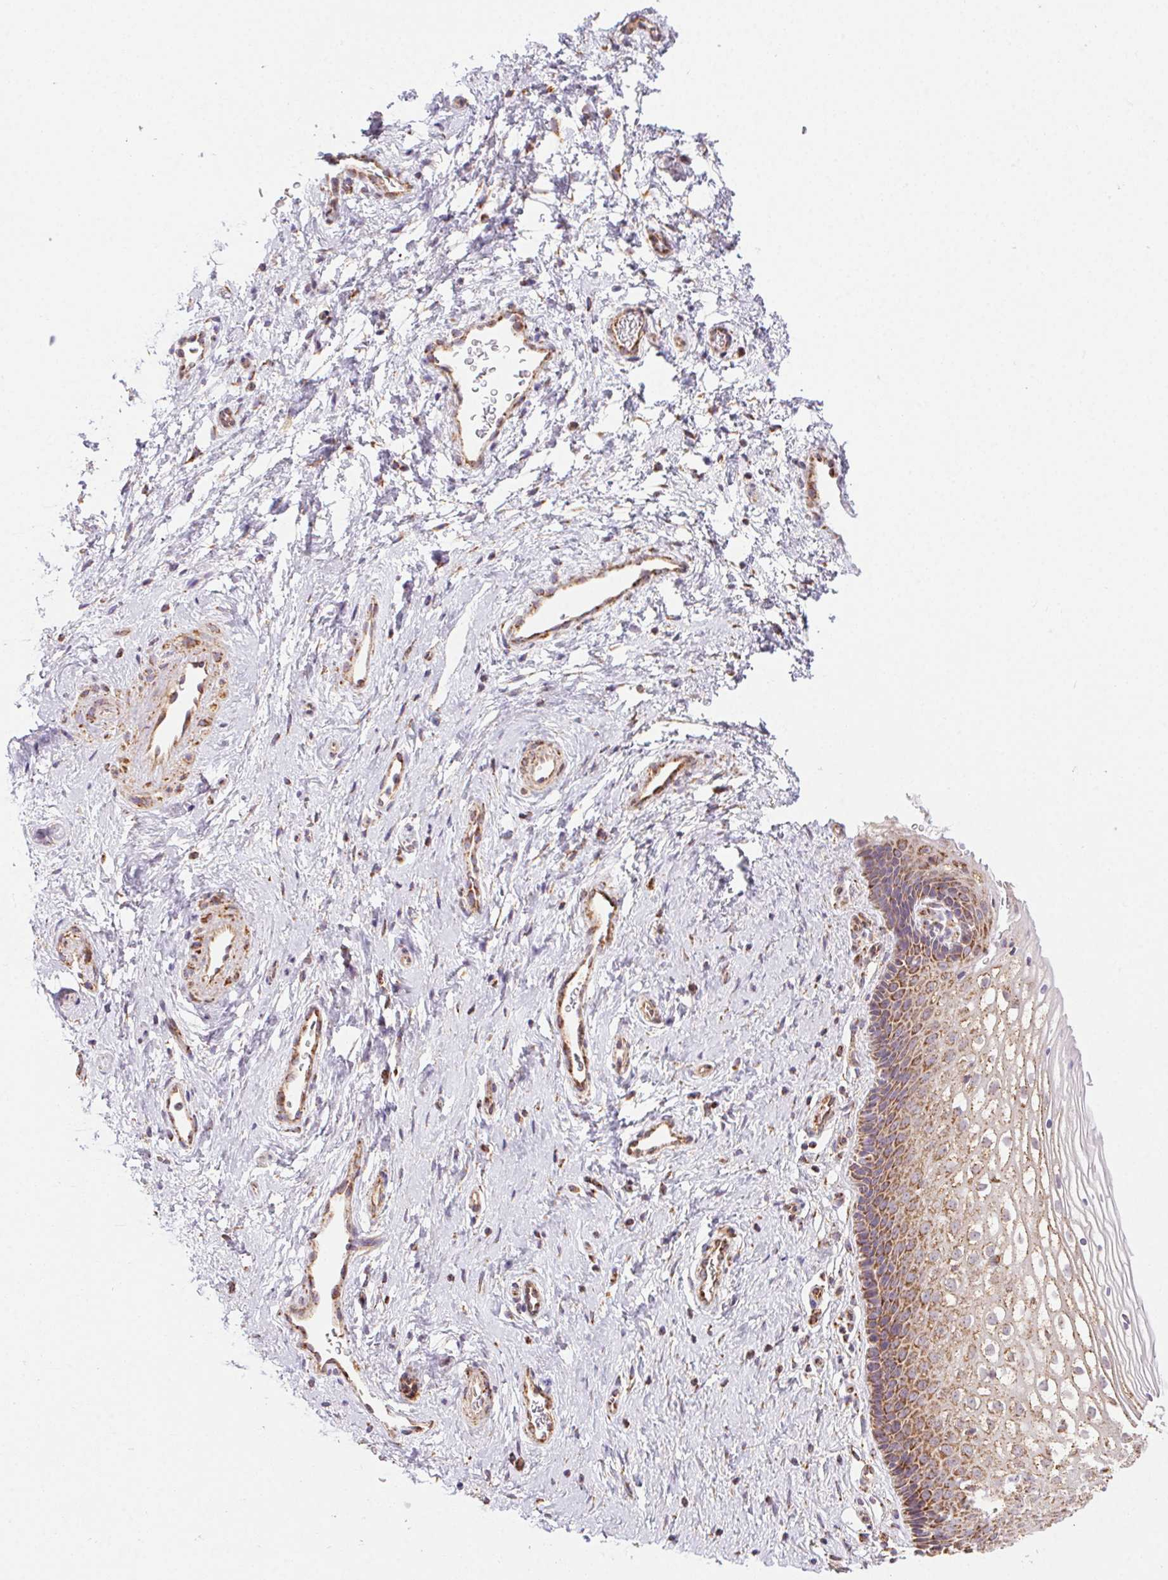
{"staining": {"intensity": "moderate", "quantity": ">75%", "location": "cytoplasmic/membranous"}, "tissue": "cervix", "cell_type": "Glandular cells", "image_type": "normal", "snomed": [{"axis": "morphology", "description": "Normal tissue, NOS"}, {"axis": "topography", "description": "Cervix"}], "caption": "The image reveals staining of unremarkable cervix, revealing moderate cytoplasmic/membranous protein staining (brown color) within glandular cells.", "gene": "CLPB", "patient": {"sex": "female", "age": 34}}